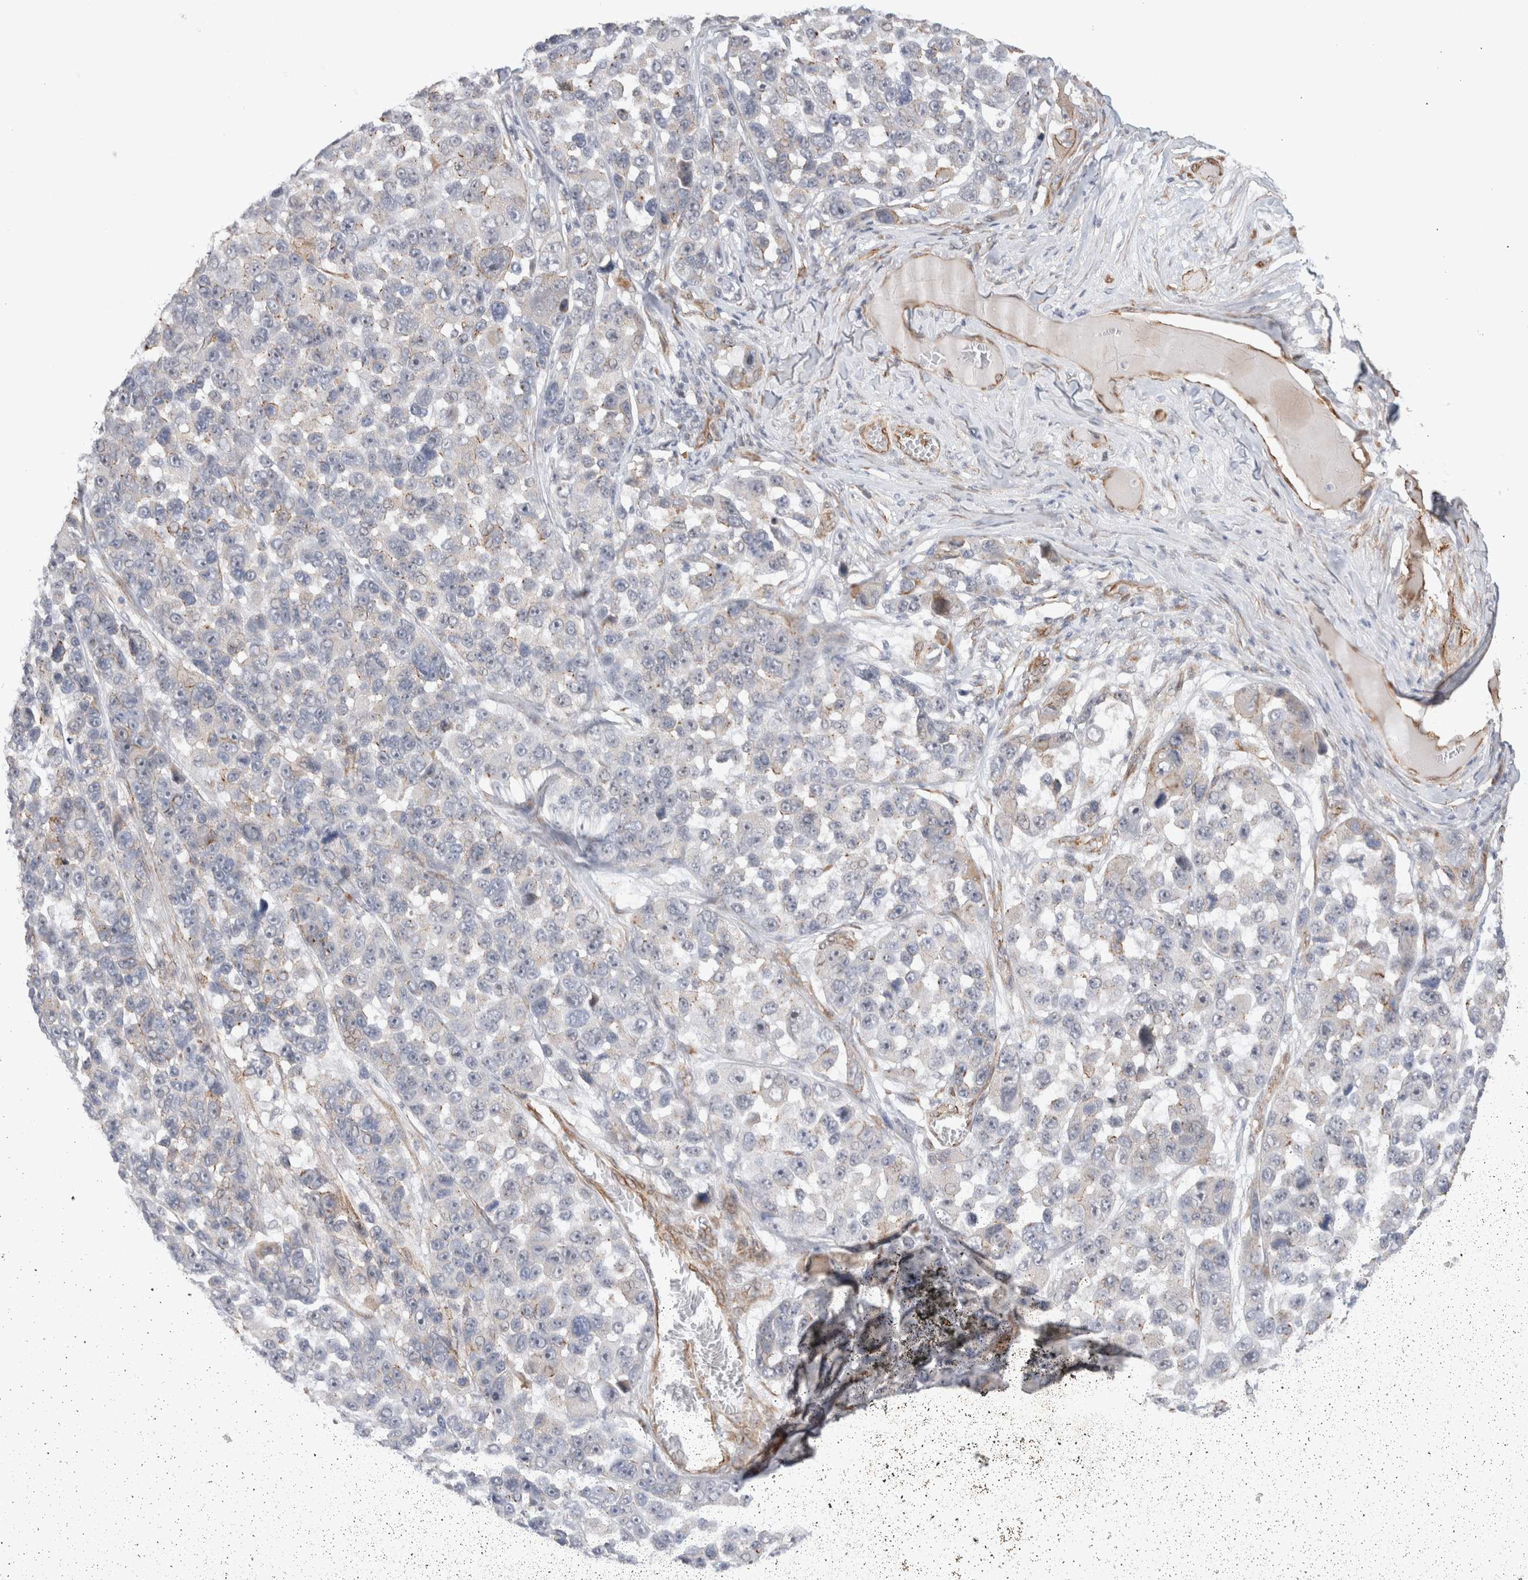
{"staining": {"intensity": "weak", "quantity": "25%-75%", "location": "cytoplasmic/membranous"}, "tissue": "melanoma", "cell_type": "Tumor cells", "image_type": "cancer", "snomed": [{"axis": "morphology", "description": "Malignant melanoma, NOS"}, {"axis": "topography", "description": "Skin"}], "caption": "Immunohistochemistry (IHC) histopathology image of human malignant melanoma stained for a protein (brown), which shows low levels of weak cytoplasmic/membranous staining in about 25%-75% of tumor cells.", "gene": "CAAP1", "patient": {"sex": "male", "age": 53}}